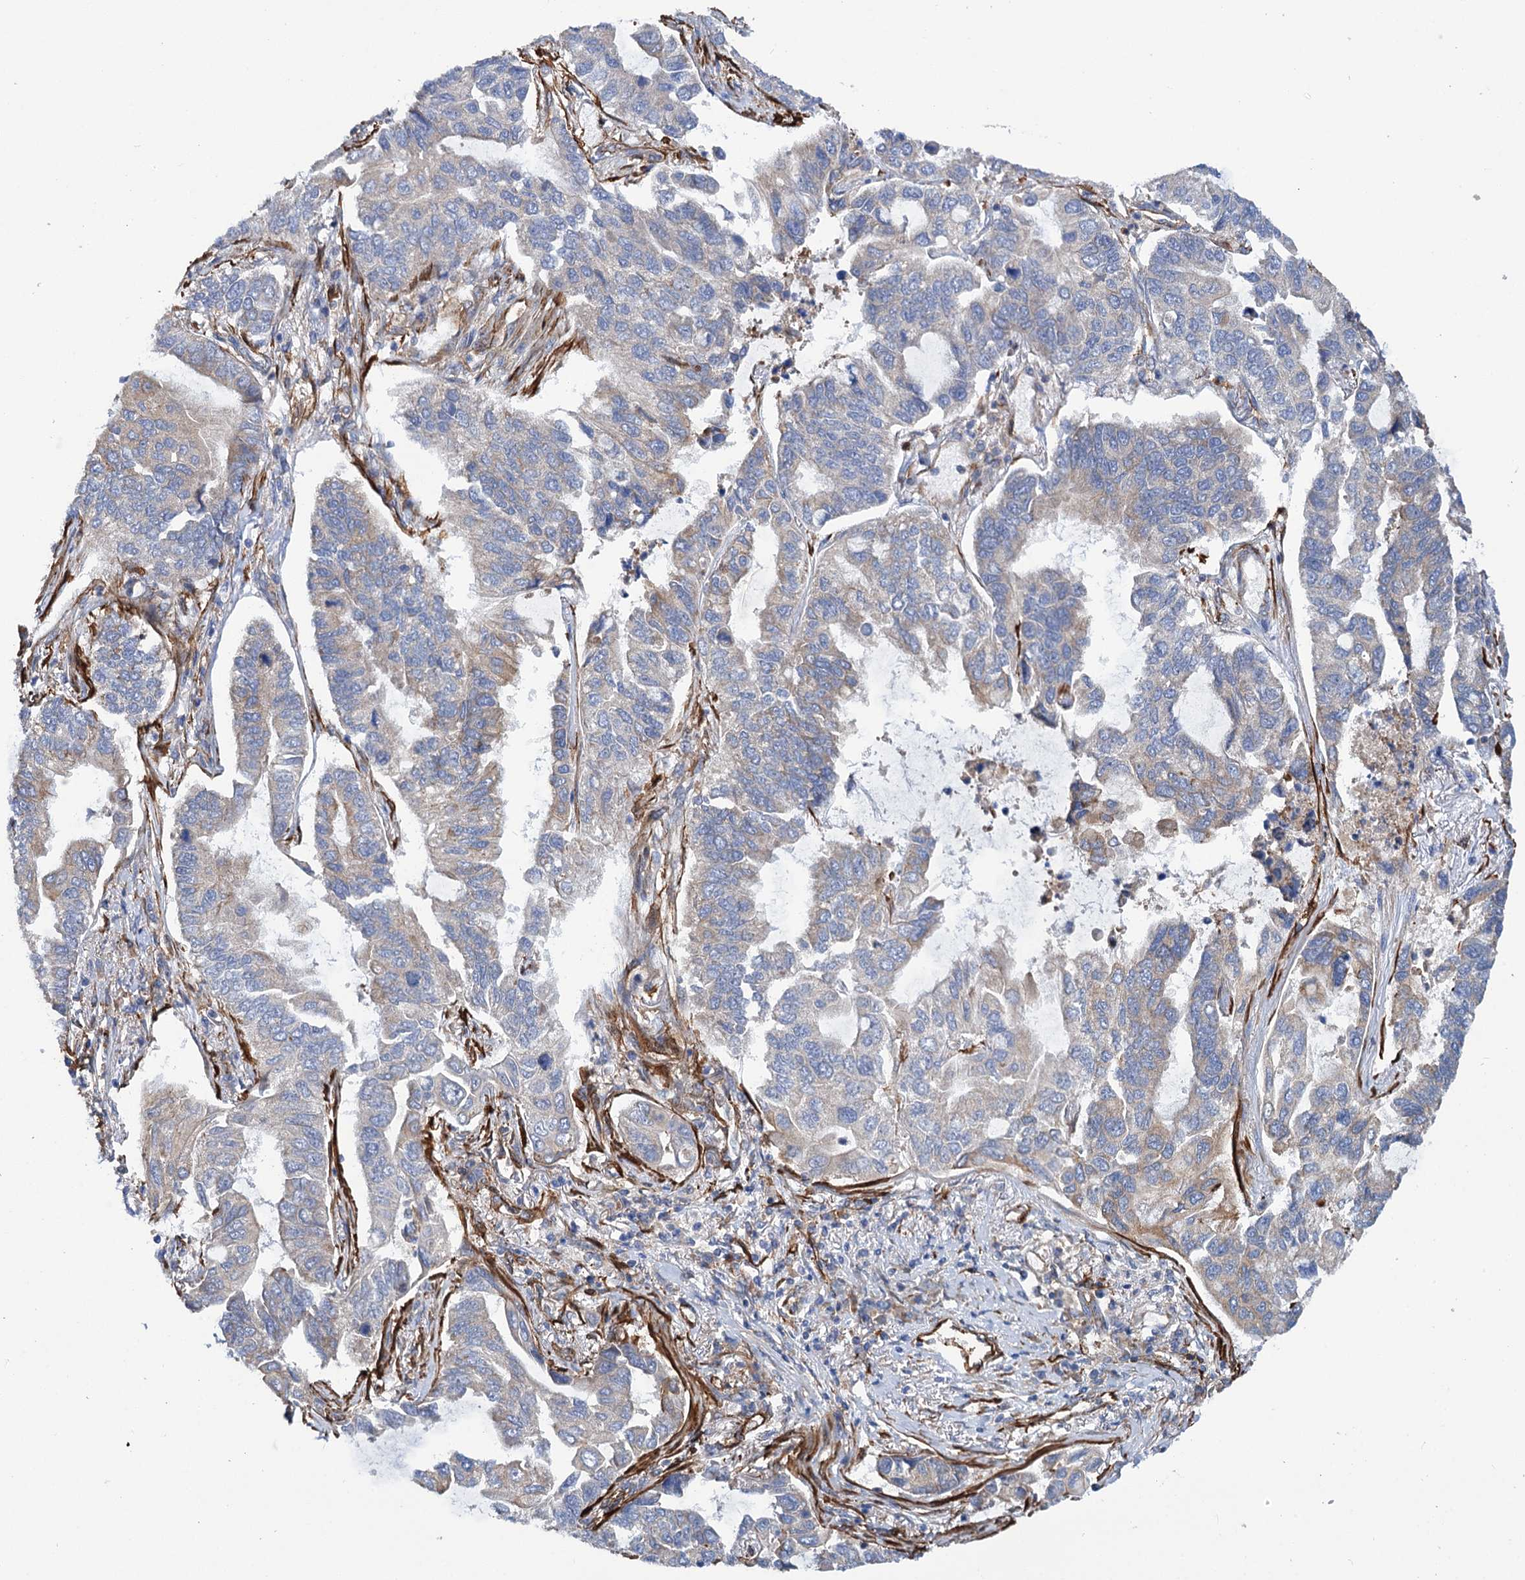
{"staining": {"intensity": "negative", "quantity": "none", "location": "none"}, "tissue": "lung cancer", "cell_type": "Tumor cells", "image_type": "cancer", "snomed": [{"axis": "morphology", "description": "Adenocarcinoma, NOS"}, {"axis": "topography", "description": "Lung"}], "caption": "Protein analysis of lung cancer (adenocarcinoma) displays no significant expression in tumor cells. (Immunohistochemistry, brightfield microscopy, high magnification).", "gene": "TRIM55", "patient": {"sex": "male", "age": 64}}